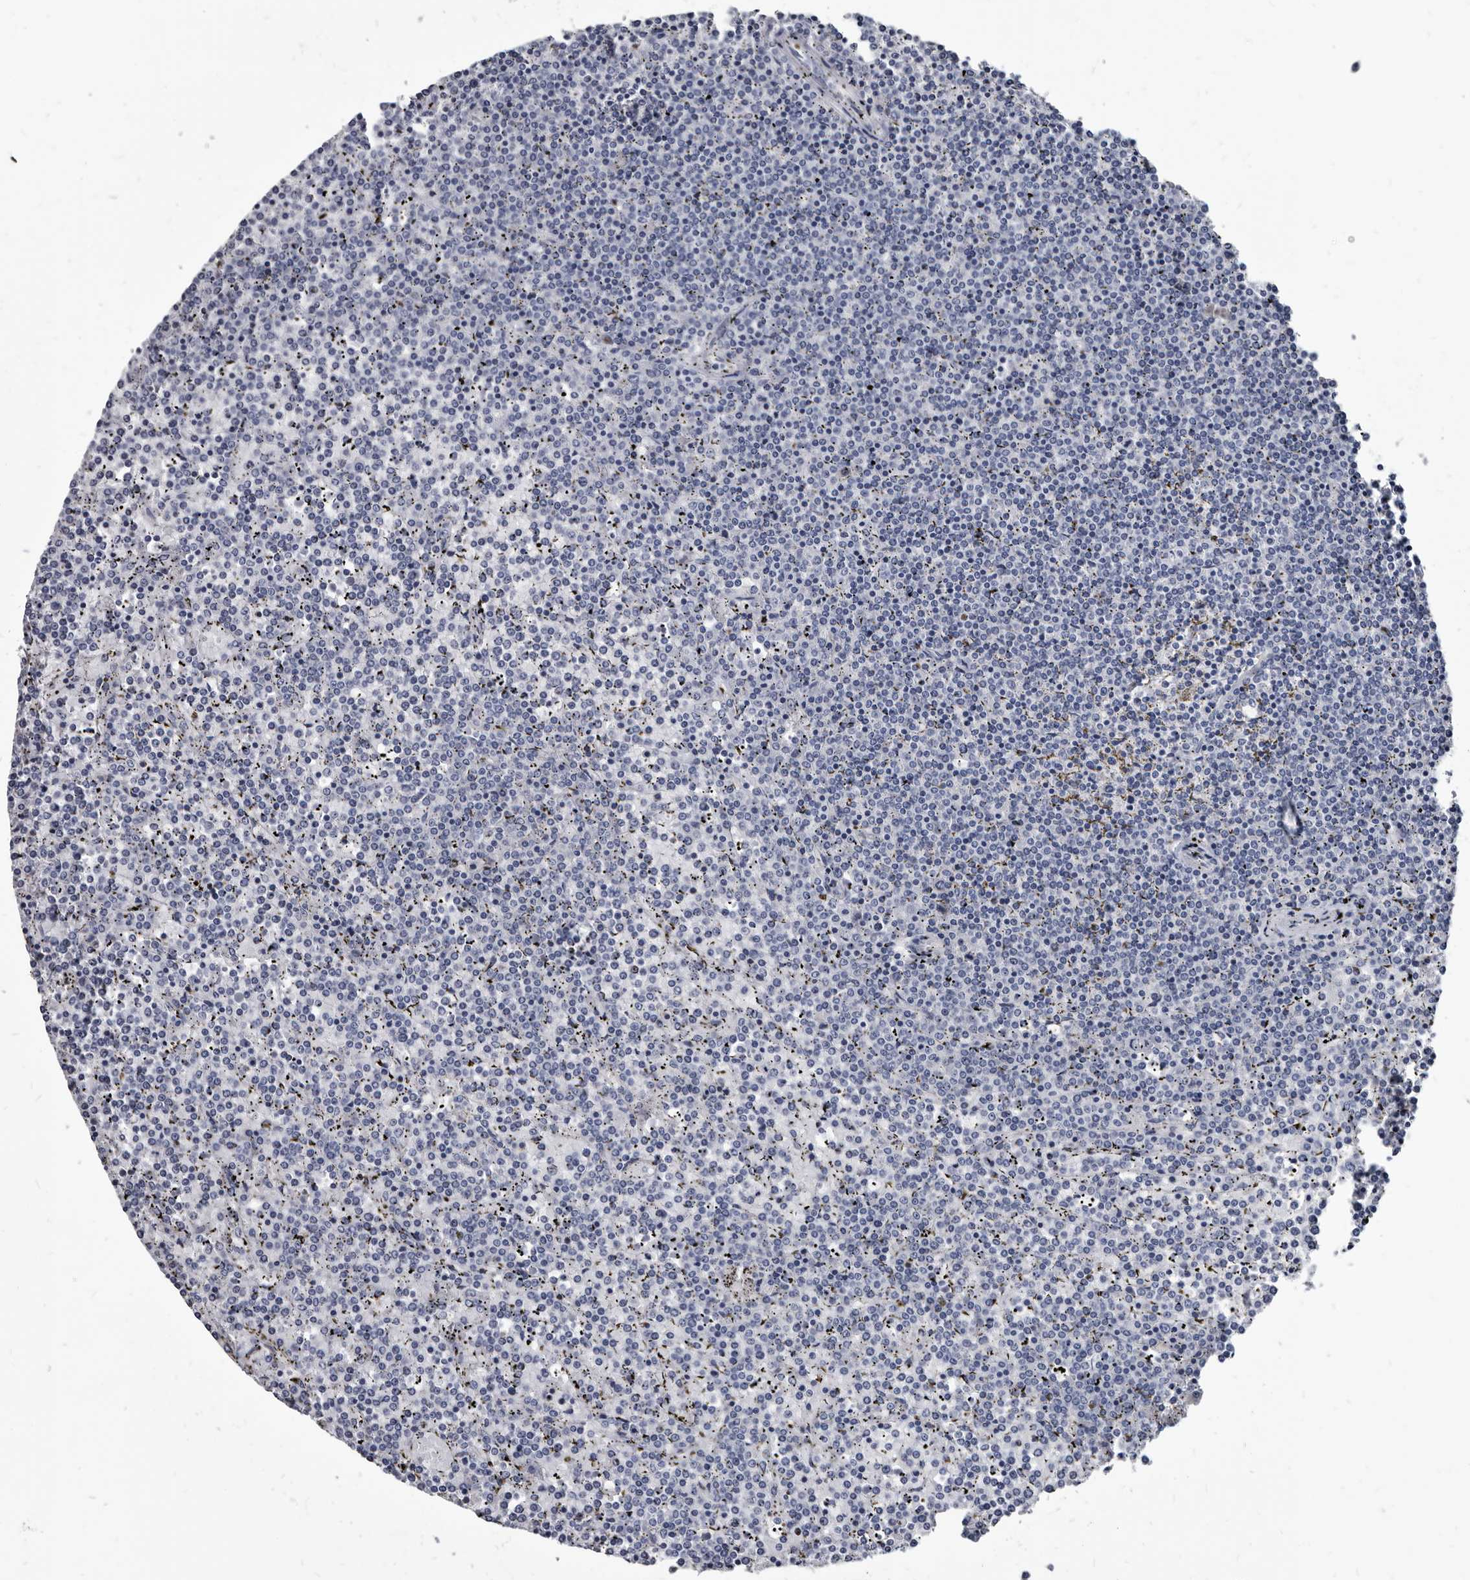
{"staining": {"intensity": "negative", "quantity": "none", "location": "none"}, "tissue": "lymphoma", "cell_type": "Tumor cells", "image_type": "cancer", "snomed": [{"axis": "morphology", "description": "Malignant lymphoma, non-Hodgkin's type, Low grade"}, {"axis": "topography", "description": "Spleen"}], "caption": "There is no significant staining in tumor cells of malignant lymphoma, non-Hodgkin's type (low-grade).", "gene": "PRSS8", "patient": {"sex": "female", "age": 19}}